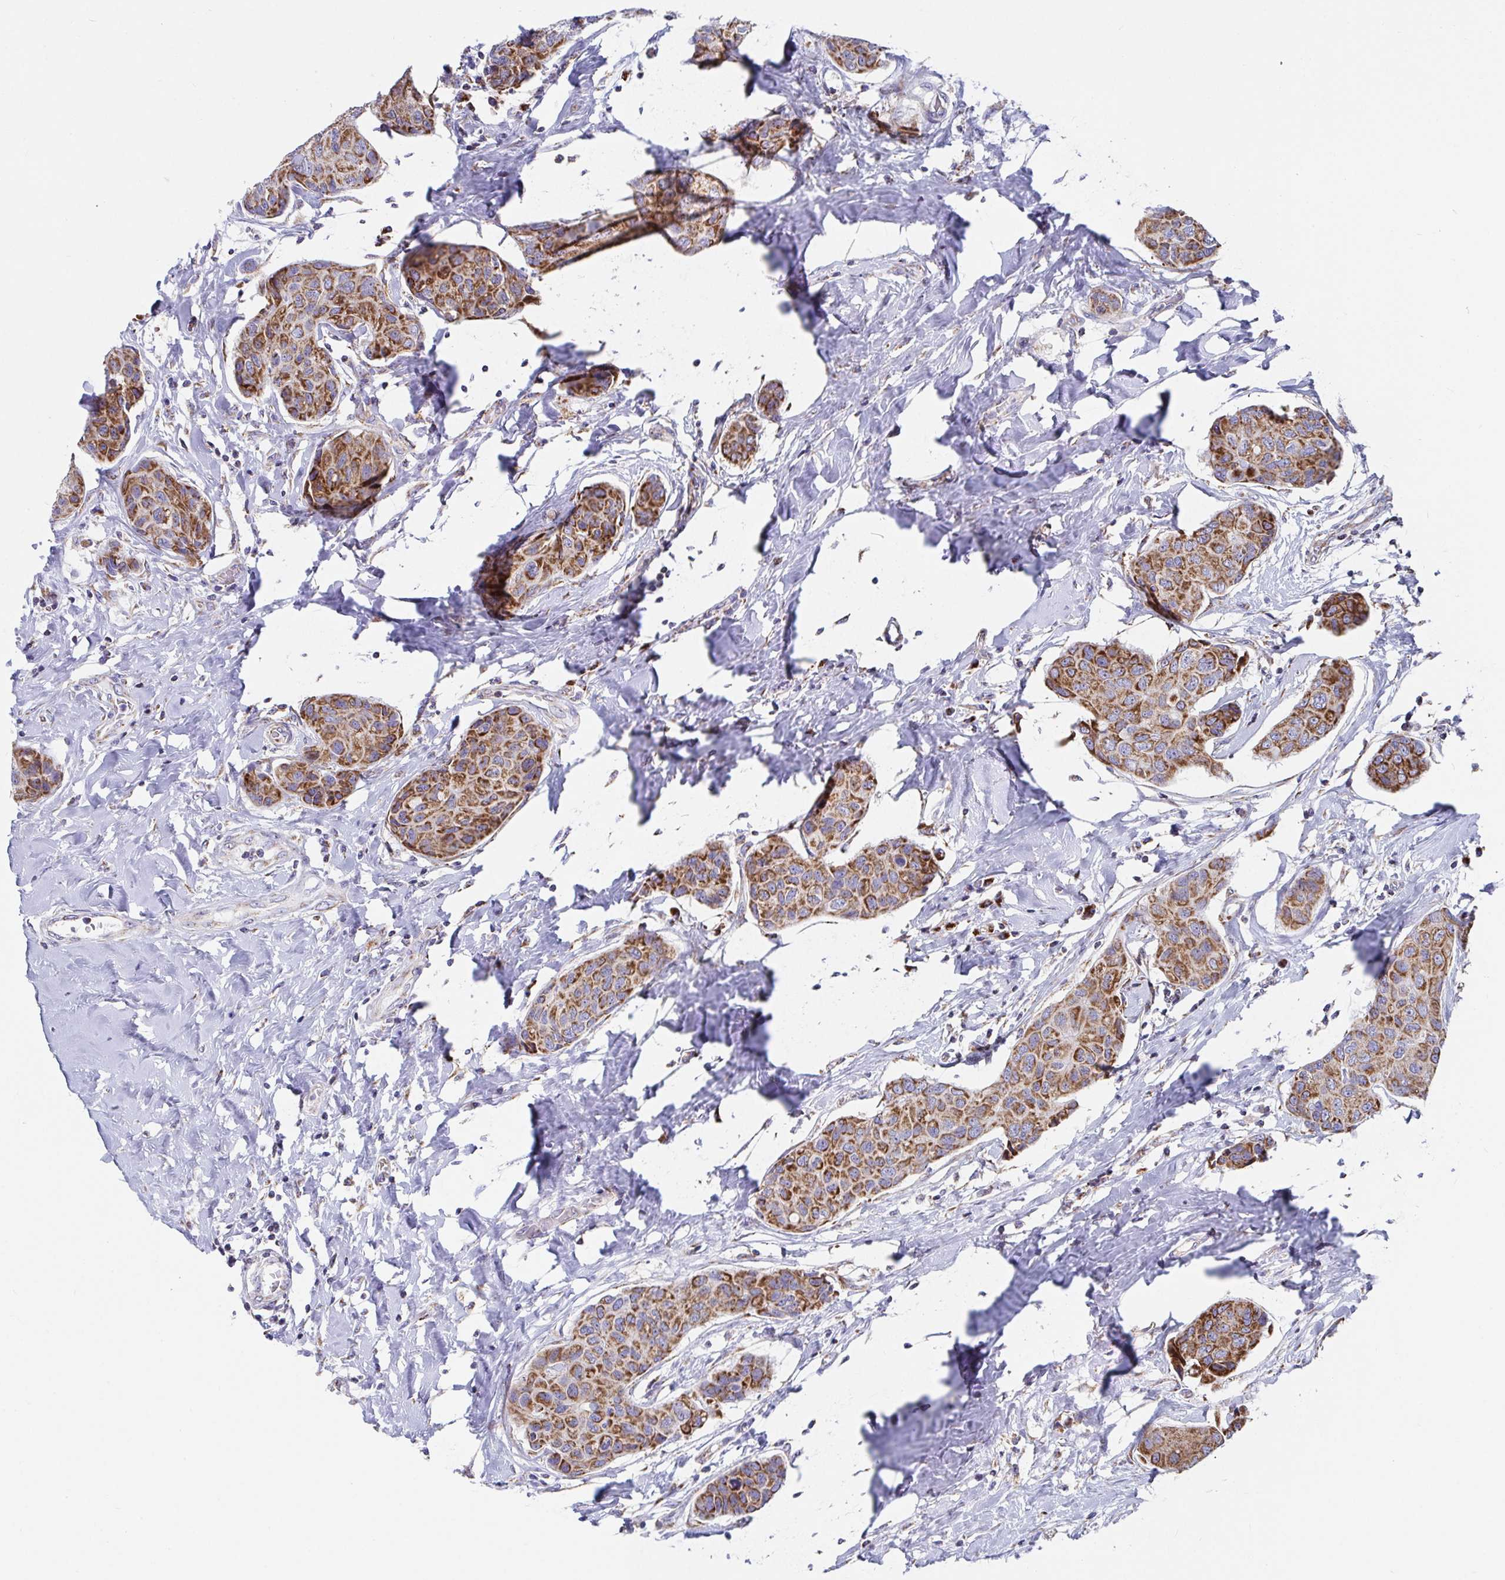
{"staining": {"intensity": "moderate", "quantity": ">75%", "location": "cytoplasmic/membranous"}, "tissue": "breast cancer", "cell_type": "Tumor cells", "image_type": "cancer", "snomed": [{"axis": "morphology", "description": "Duct carcinoma"}, {"axis": "topography", "description": "Breast"}], "caption": "An image showing moderate cytoplasmic/membranous staining in approximately >75% of tumor cells in breast cancer, as visualized by brown immunohistochemical staining.", "gene": "ATP5MJ", "patient": {"sex": "female", "age": 80}}